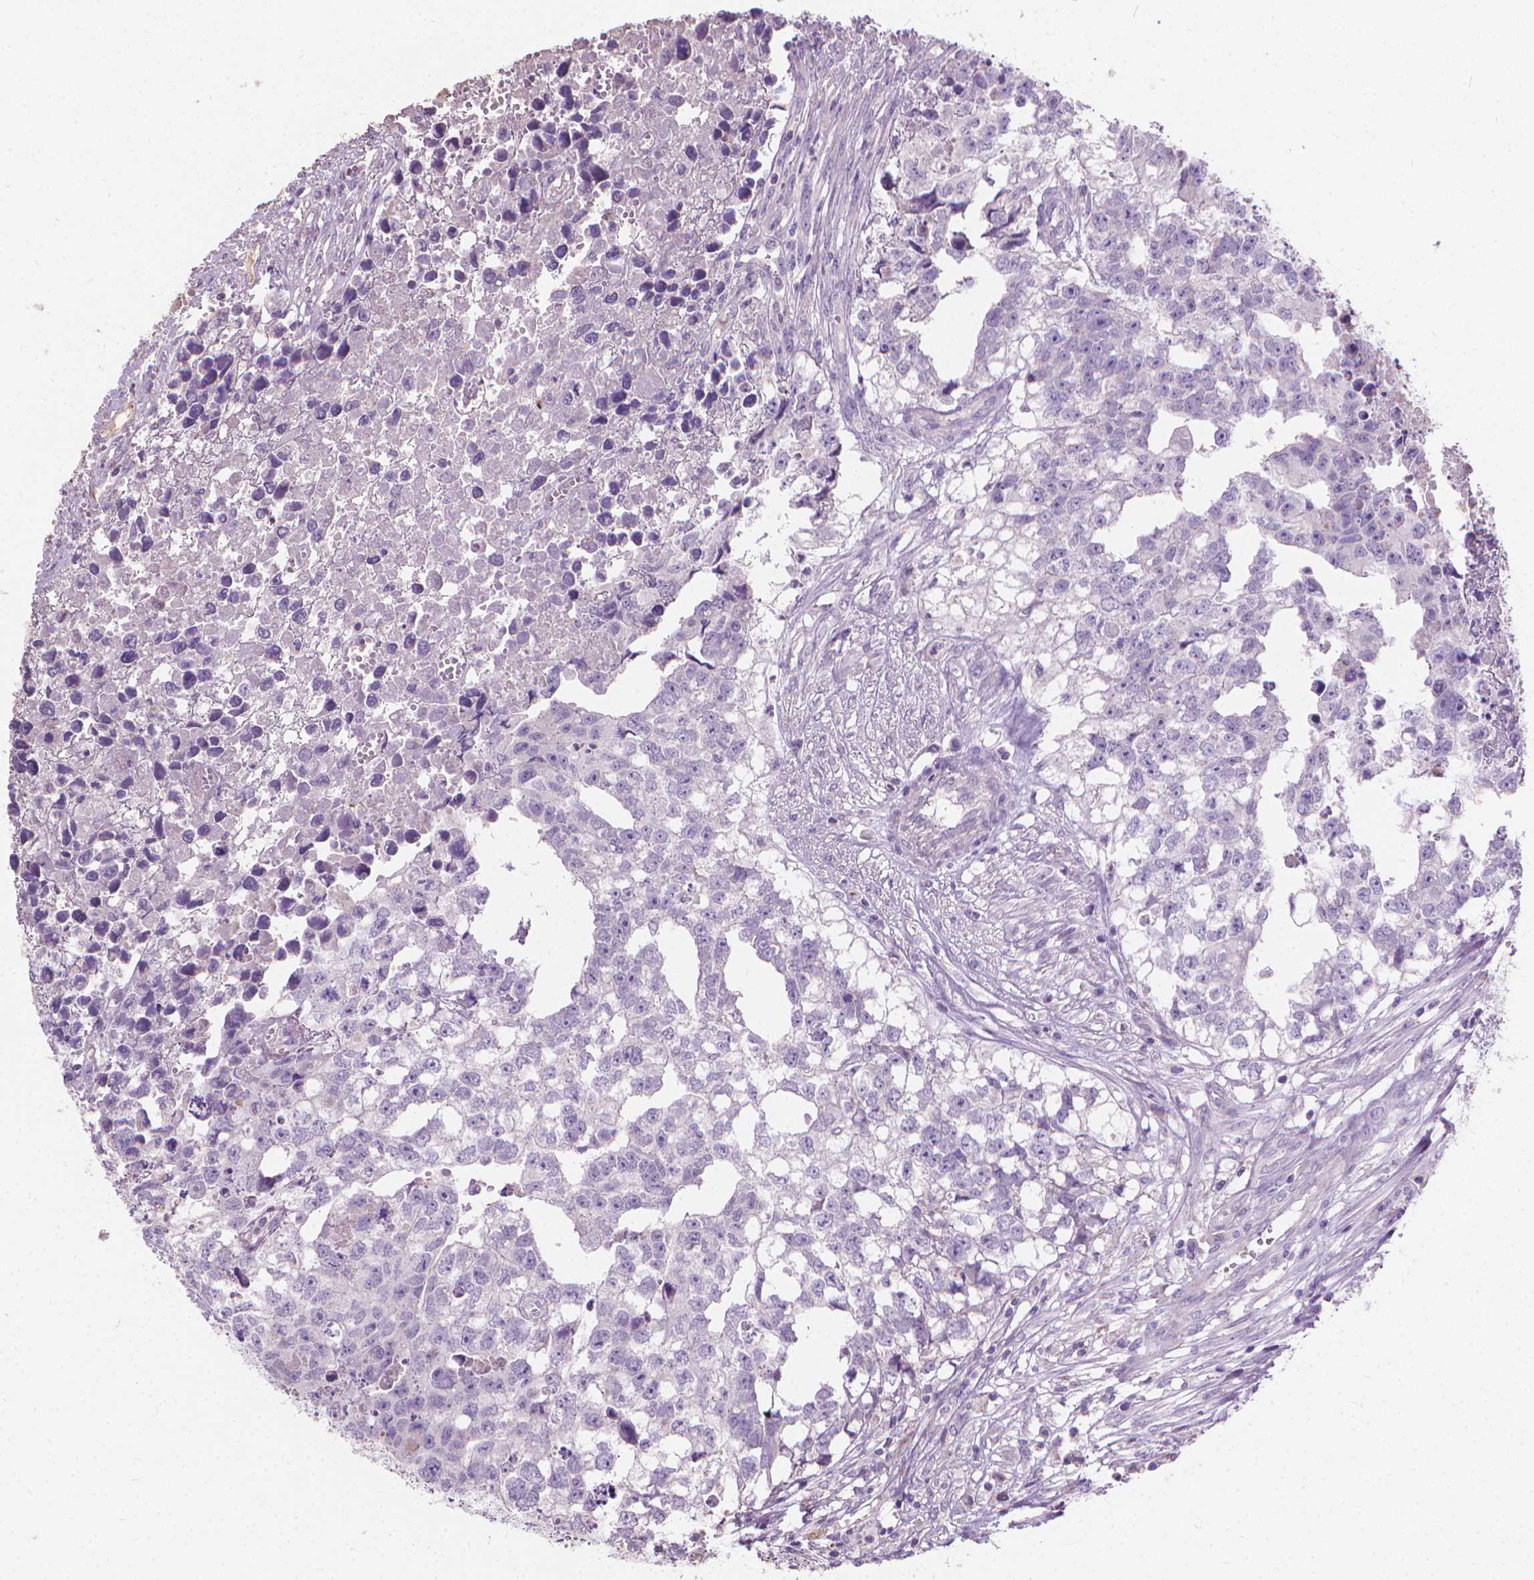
{"staining": {"intensity": "negative", "quantity": "none", "location": "none"}, "tissue": "testis cancer", "cell_type": "Tumor cells", "image_type": "cancer", "snomed": [{"axis": "morphology", "description": "Carcinoma, Embryonal, NOS"}, {"axis": "morphology", "description": "Teratoma, malignant, NOS"}, {"axis": "topography", "description": "Testis"}], "caption": "High magnification brightfield microscopy of testis cancer stained with DAB (3,3'-diaminobenzidine) (brown) and counterstained with hematoxylin (blue): tumor cells show no significant staining.", "gene": "CABCOCO1", "patient": {"sex": "male", "age": 44}}